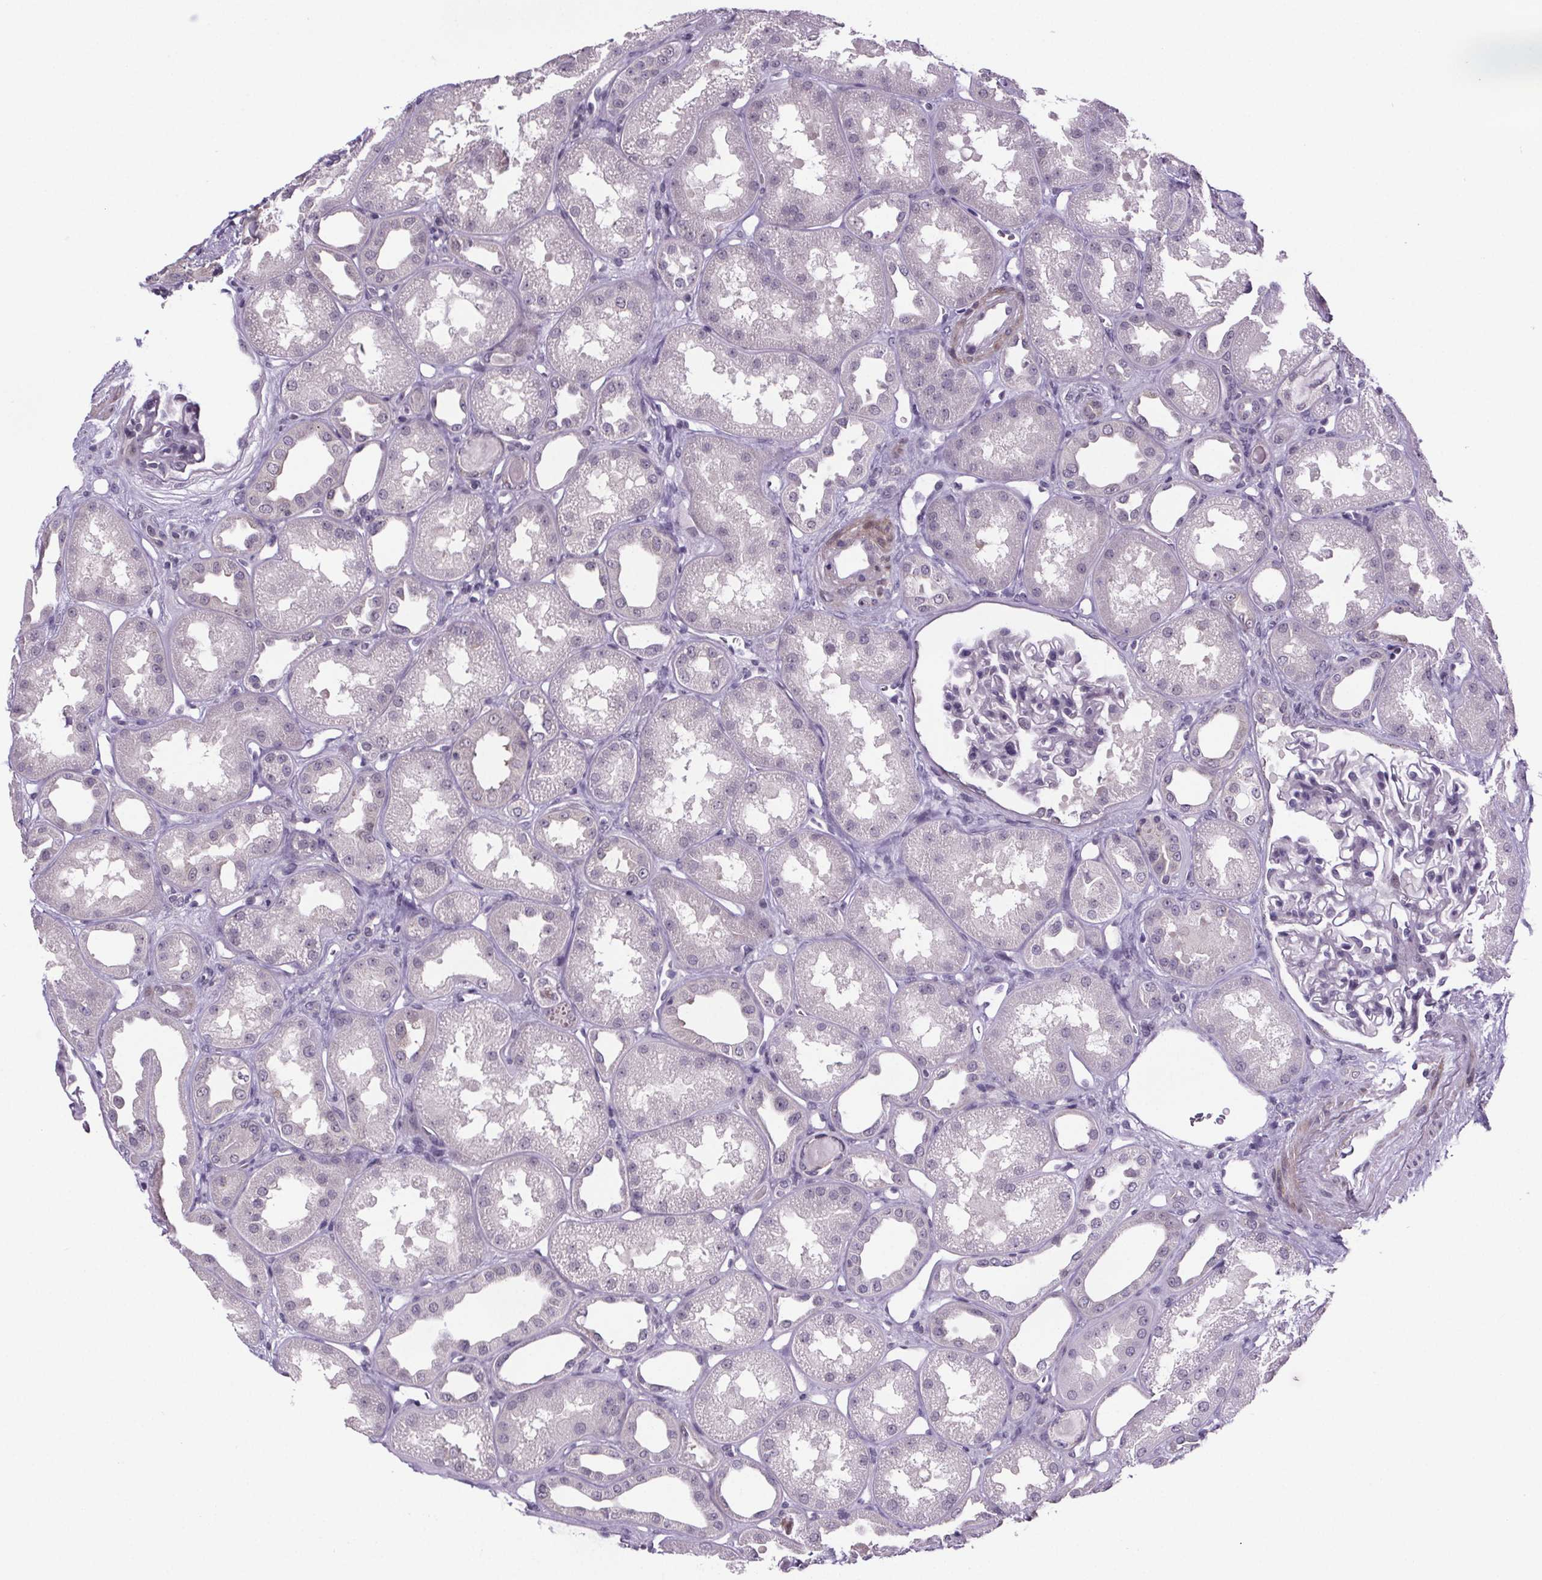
{"staining": {"intensity": "negative", "quantity": "none", "location": "none"}, "tissue": "kidney", "cell_type": "Cells in glomeruli", "image_type": "normal", "snomed": [{"axis": "morphology", "description": "Normal tissue, NOS"}, {"axis": "topography", "description": "Kidney"}], "caption": "IHC image of benign kidney: human kidney stained with DAB exhibits no significant protein staining in cells in glomeruli.", "gene": "TTC12", "patient": {"sex": "male", "age": 61}}